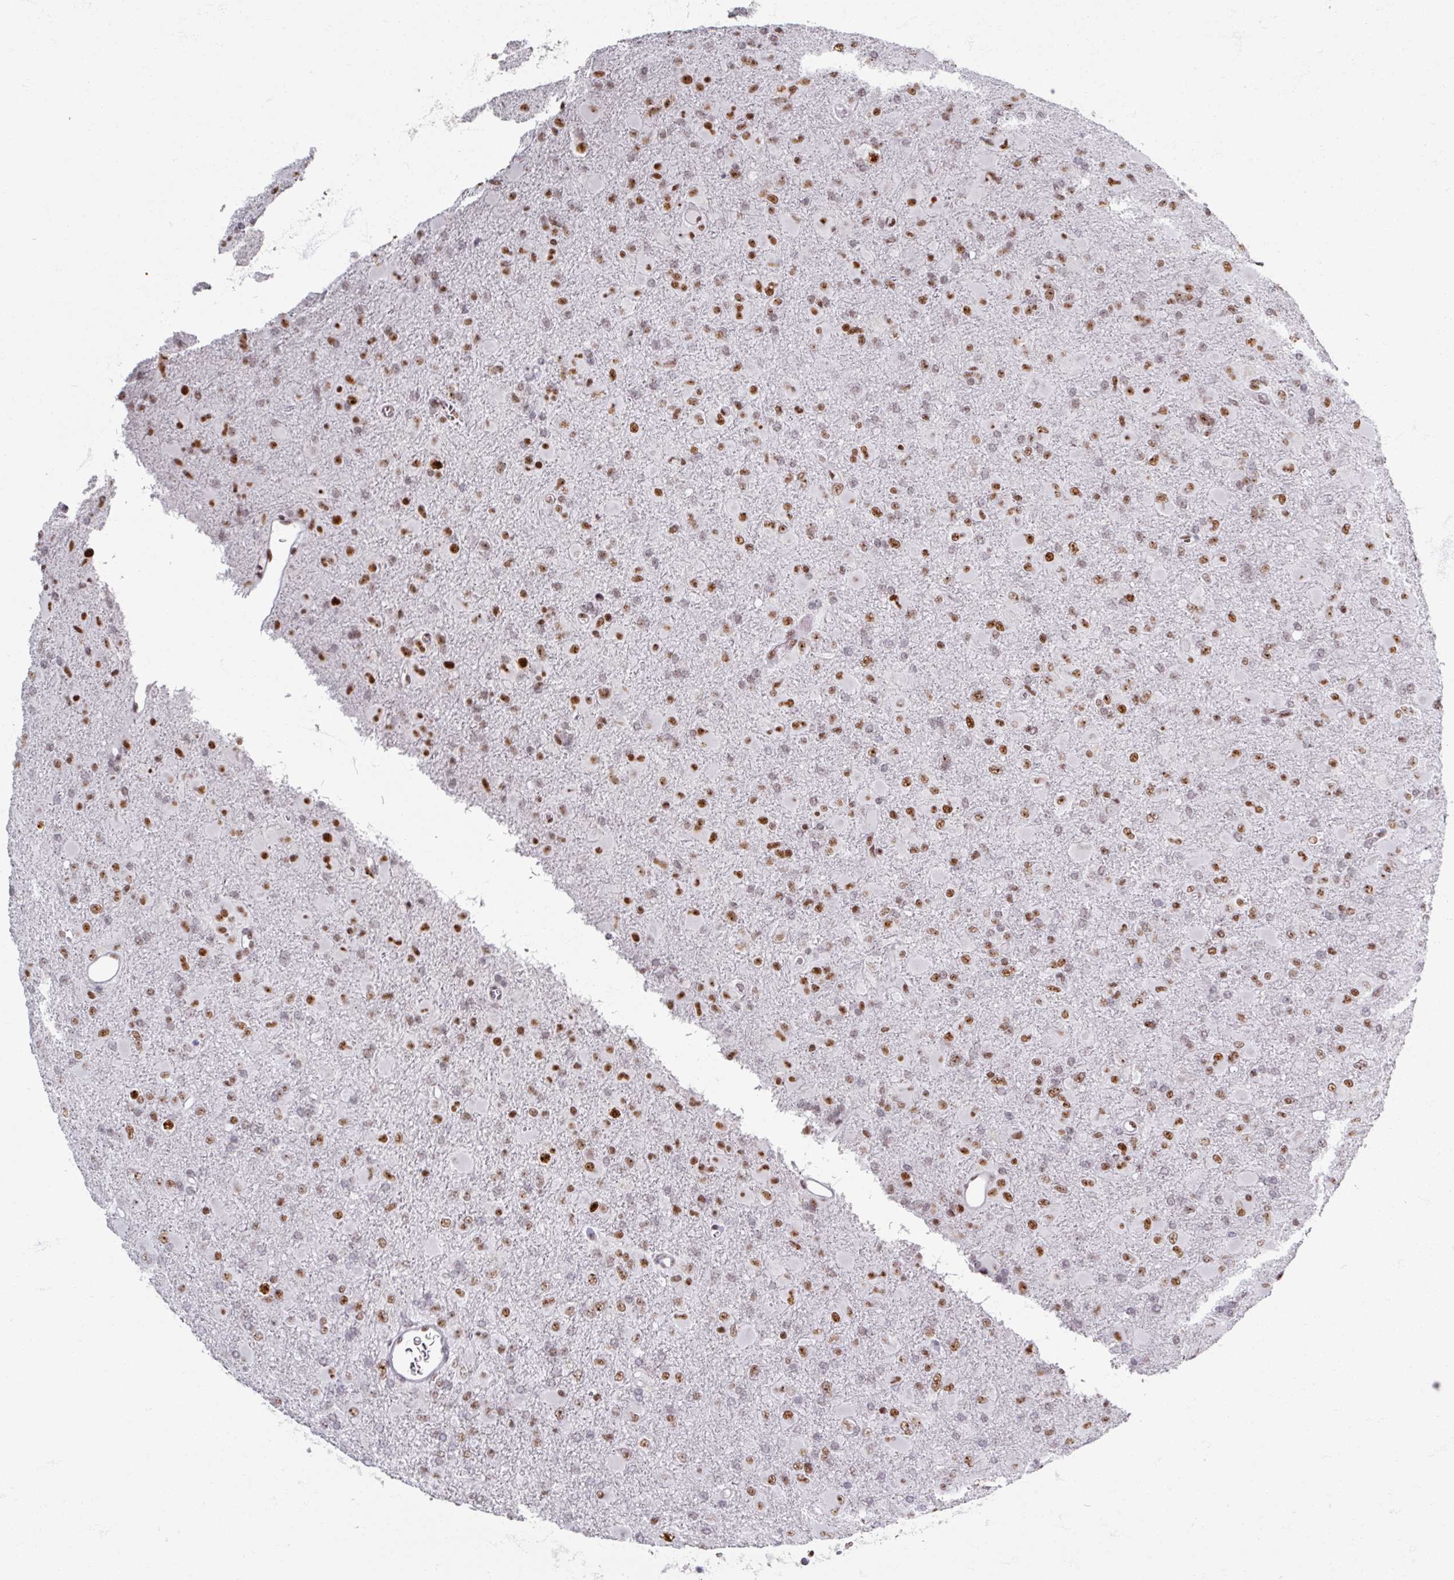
{"staining": {"intensity": "moderate", "quantity": ">75%", "location": "nuclear"}, "tissue": "glioma", "cell_type": "Tumor cells", "image_type": "cancer", "snomed": [{"axis": "morphology", "description": "Glioma, malignant, Low grade"}, {"axis": "topography", "description": "Brain"}], "caption": "Malignant glioma (low-grade) stained for a protein (brown) exhibits moderate nuclear positive staining in approximately >75% of tumor cells.", "gene": "ADAR", "patient": {"sex": "male", "age": 65}}